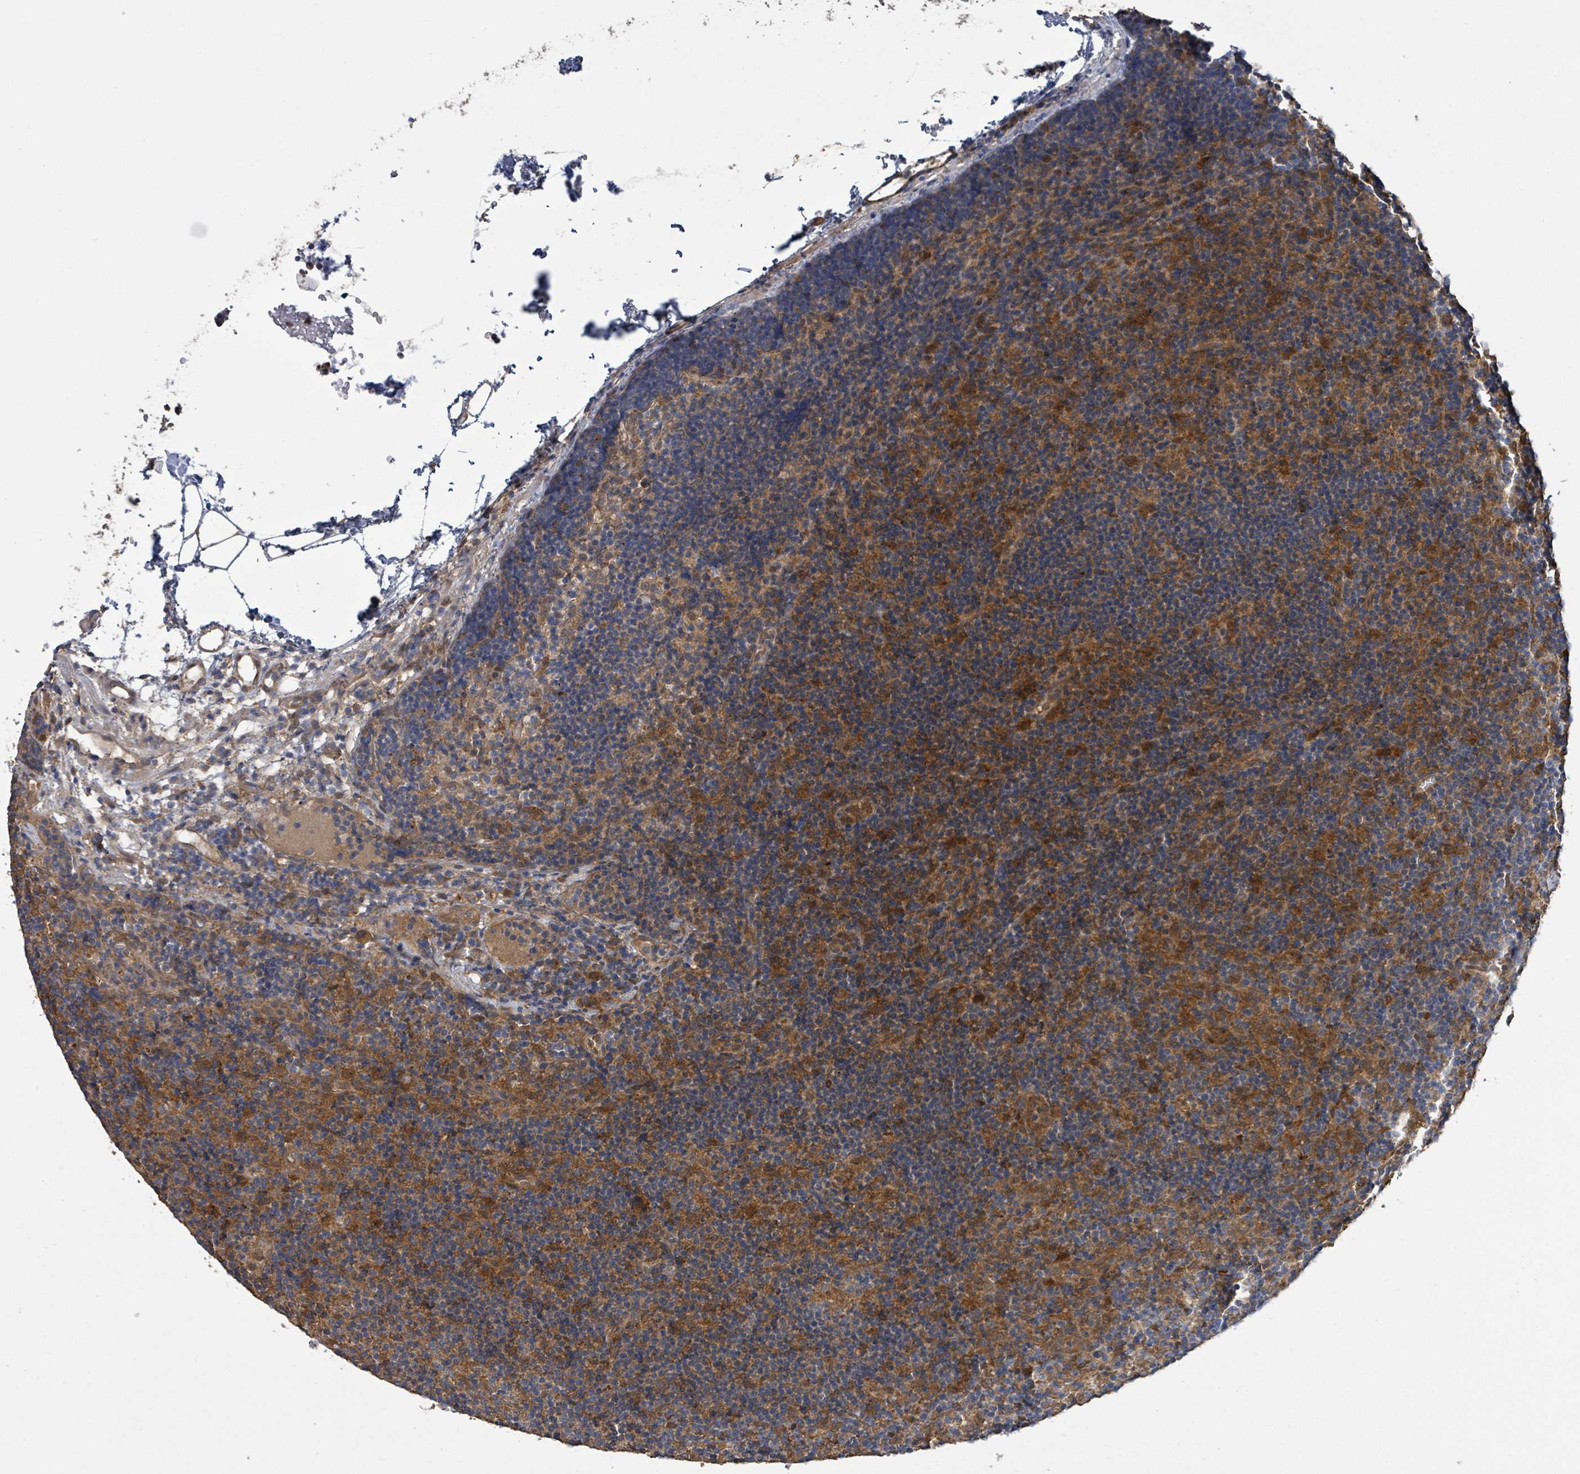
{"staining": {"intensity": "moderate", "quantity": "<25%", "location": "cytoplasmic/membranous"}, "tissue": "lymph node", "cell_type": "Germinal center cells", "image_type": "normal", "snomed": [{"axis": "morphology", "description": "Normal tissue, NOS"}, {"axis": "topography", "description": "Lymph node"}], "caption": "This image reveals immunohistochemistry staining of normal lymph node, with low moderate cytoplasmic/membranous expression in about <25% of germinal center cells.", "gene": "ARPIN", "patient": {"sex": "female", "age": 30}}